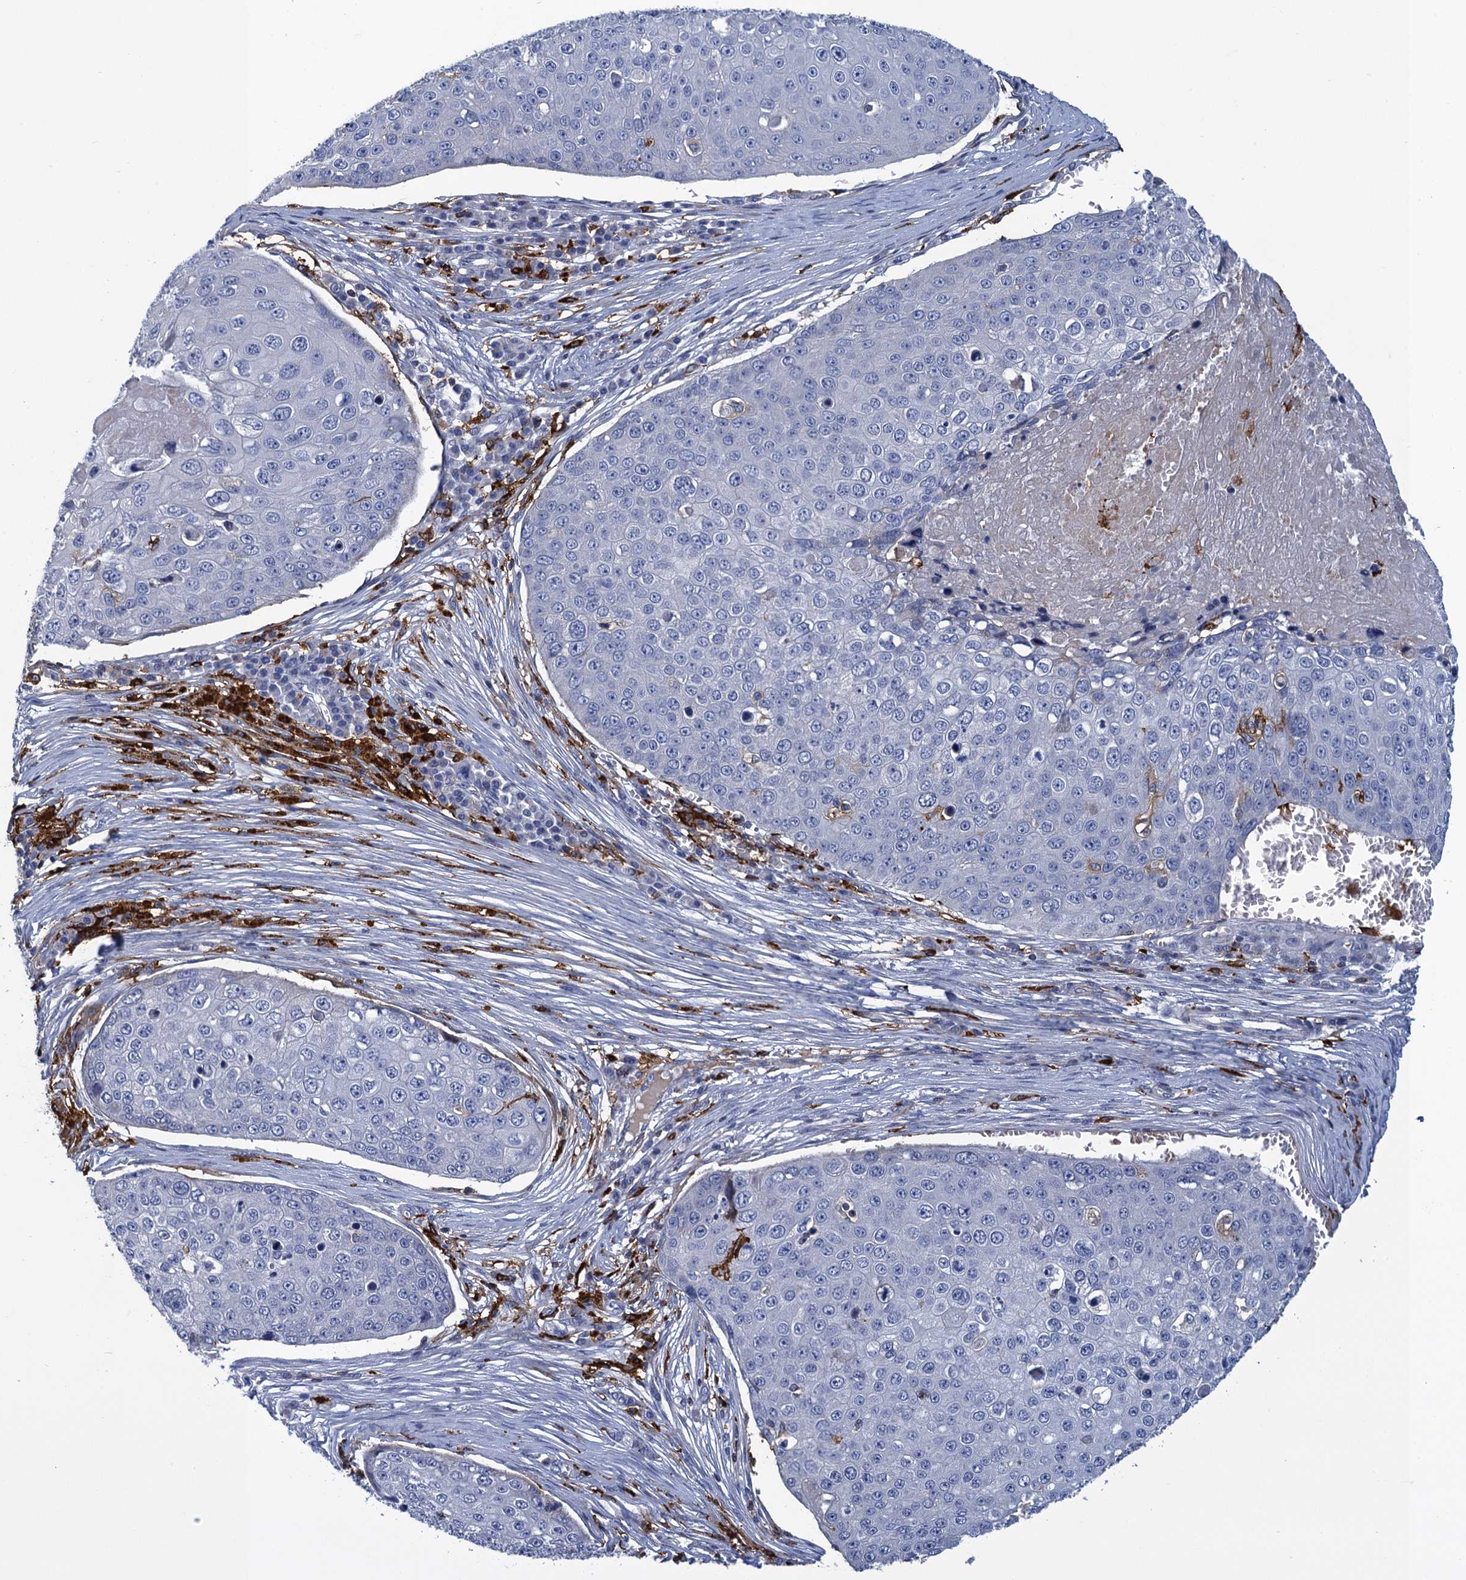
{"staining": {"intensity": "negative", "quantity": "none", "location": "none"}, "tissue": "skin cancer", "cell_type": "Tumor cells", "image_type": "cancer", "snomed": [{"axis": "morphology", "description": "Squamous cell carcinoma, NOS"}, {"axis": "topography", "description": "Skin"}], "caption": "Immunohistochemistry photomicrograph of human skin cancer stained for a protein (brown), which reveals no expression in tumor cells. (DAB (3,3'-diaminobenzidine) IHC with hematoxylin counter stain).", "gene": "DNHD1", "patient": {"sex": "male", "age": 71}}